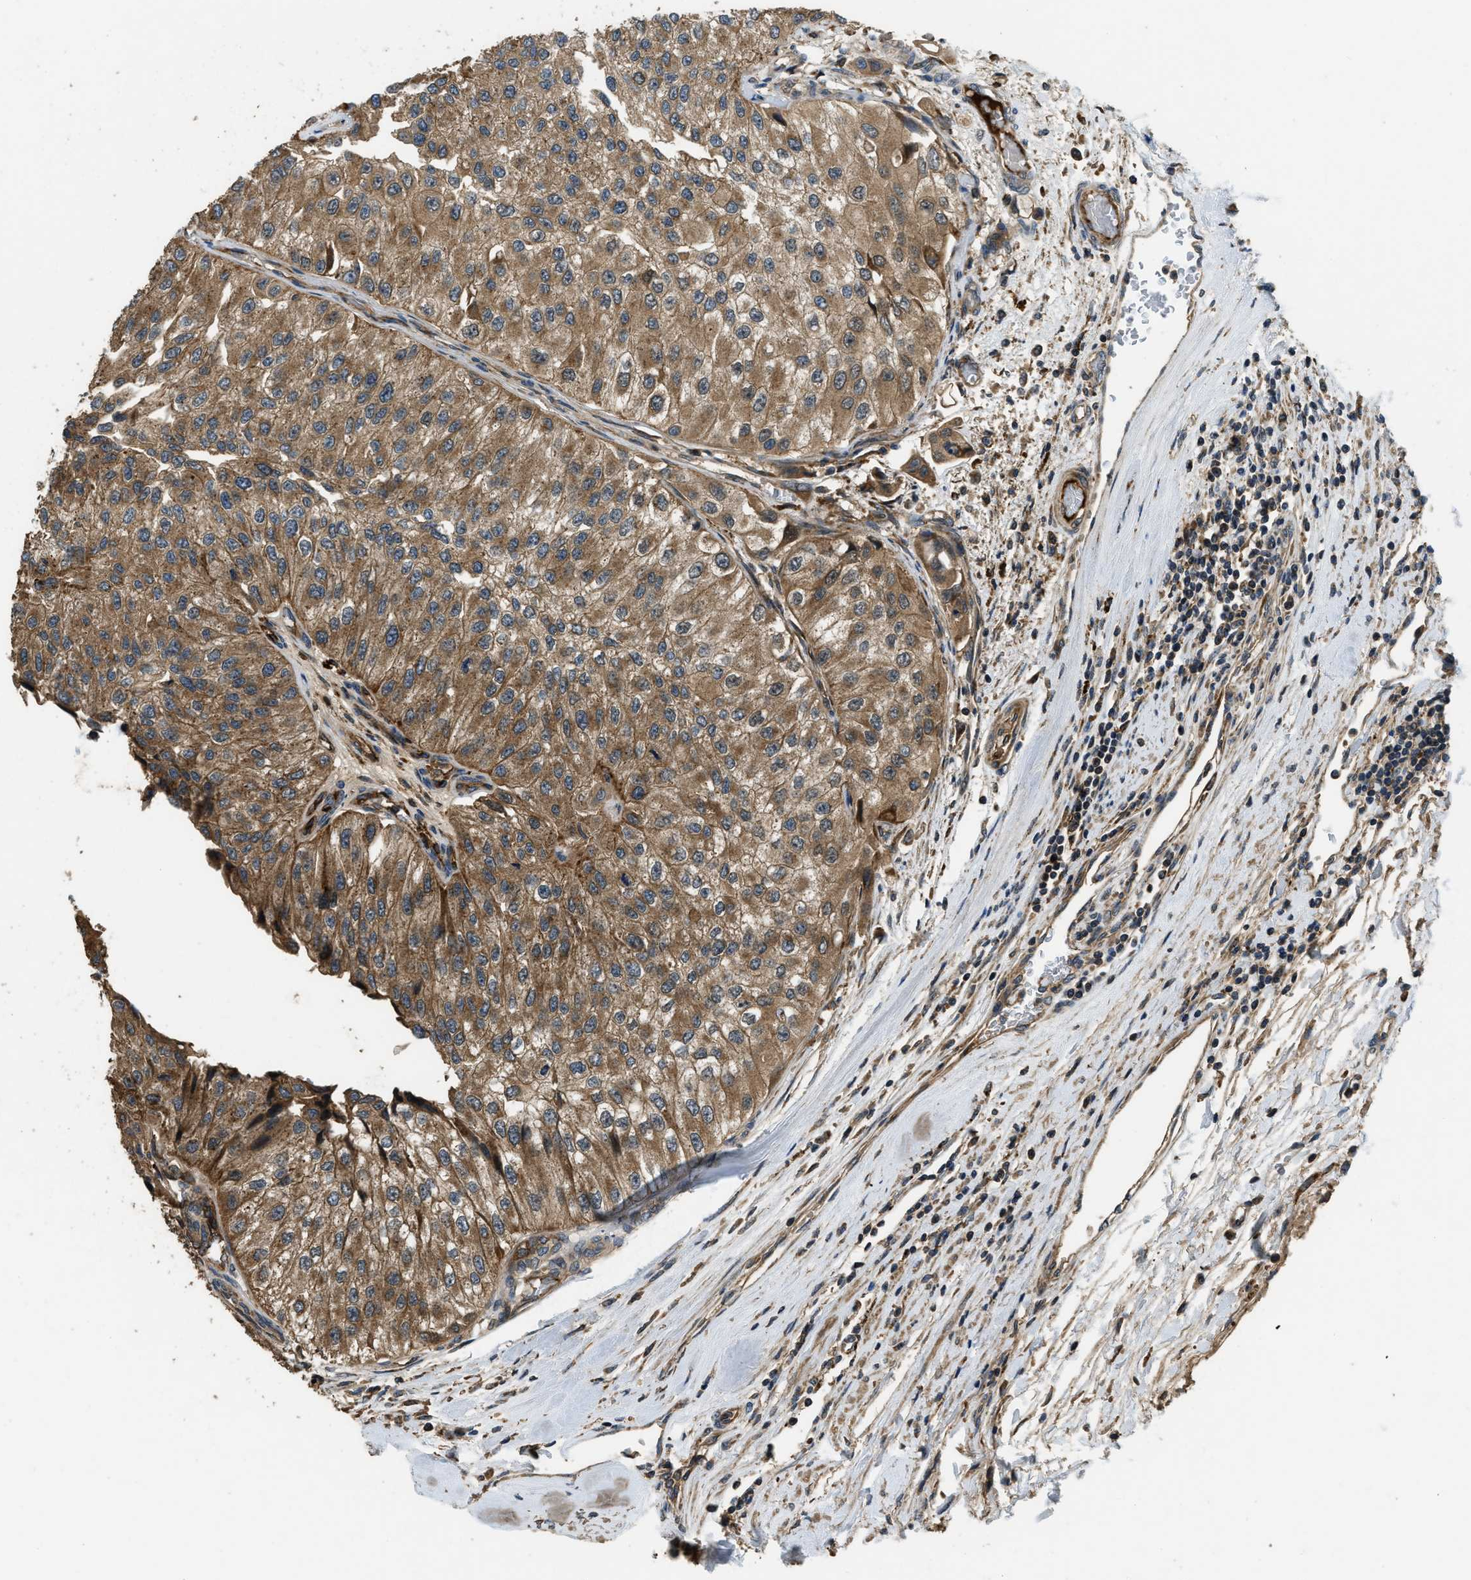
{"staining": {"intensity": "moderate", "quantity": ">75%", "location": "cytoplasmic/membranous"}, "tissue": "urothelial cancer", "cell_type": "Tumor cells", "image_type": "cancer", "snomed": [{"axis": "morphology", "description": "Urothelial carcinoma, High grade"}, {"axis": "topography", "description": "Kidney"}, {"axis": "topography", "description": "Urinary bladder"}], "caption": "IHC photomicrograph of neoplastic tissue: human high-grade urothelial carcinoma stained using IHC exhibits medium levels of moderate protein expression localized specifically in the cytoplasmic/membranous of tumor cells, appearing as a cytoplasmic/membranous brown color.", "gene": "GGH", "patient": {"sex": "male", "age": 77}}